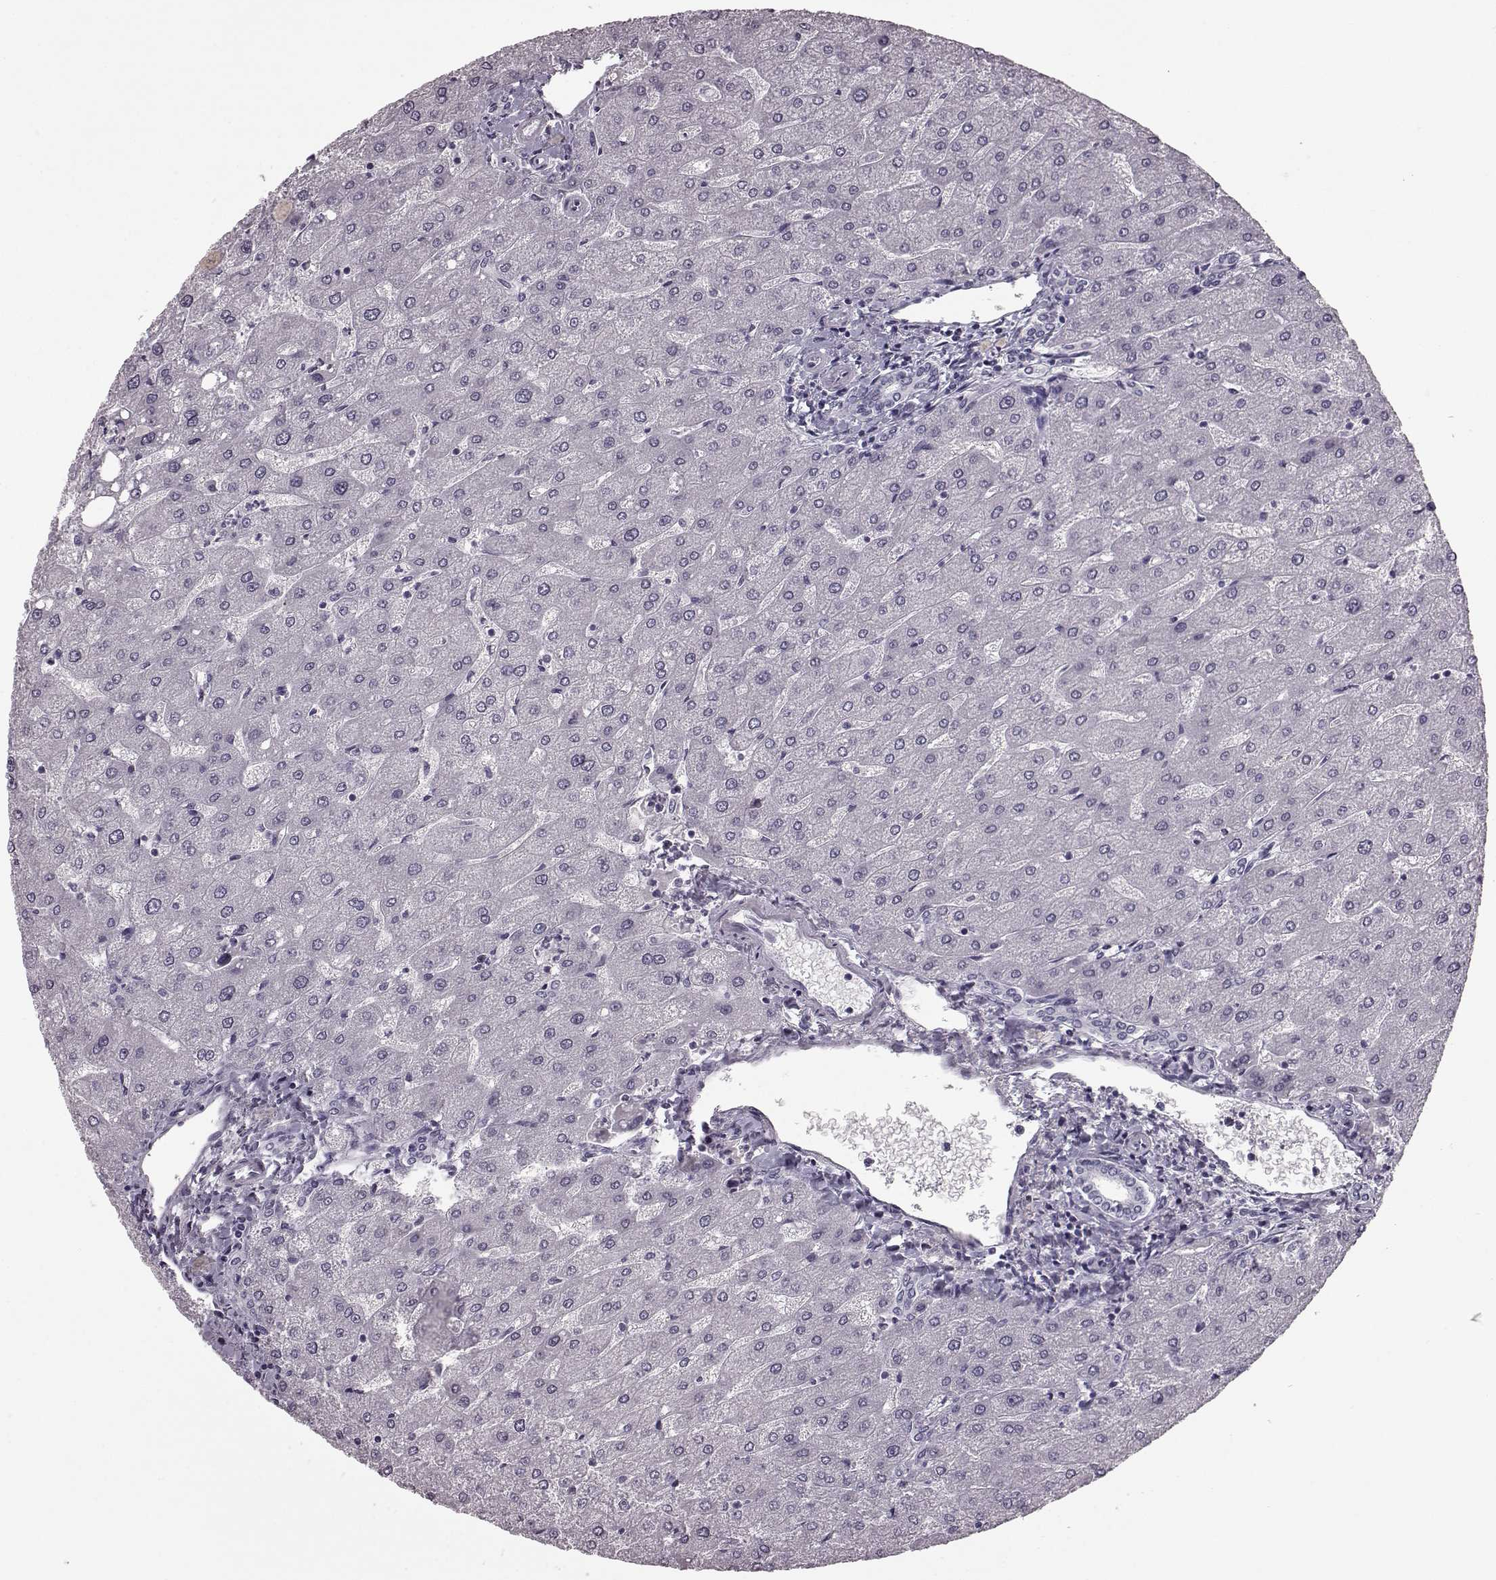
{"staining": {"intensity": "negative", "quantity": "none", "location": "none"}, "tissue": "liver", "cell_type": "Cholangiocytes", "image_type": "normal", "snomed": [{"axis": "morphology", "description": "Normal tissue, NOS"}, {"axis": "topography", "description": "Liver"}], "caption": "Cholangiocytes show no significant protein staining in benign liver. Brightfield microscopy of IHC stained with DAB (3,3'-diaminobenzidine) (brown) and hematoxylin (blue), captured at high magnification.", "gene": "JSRP1", "patient": {"sex": "male", "age": 67}}